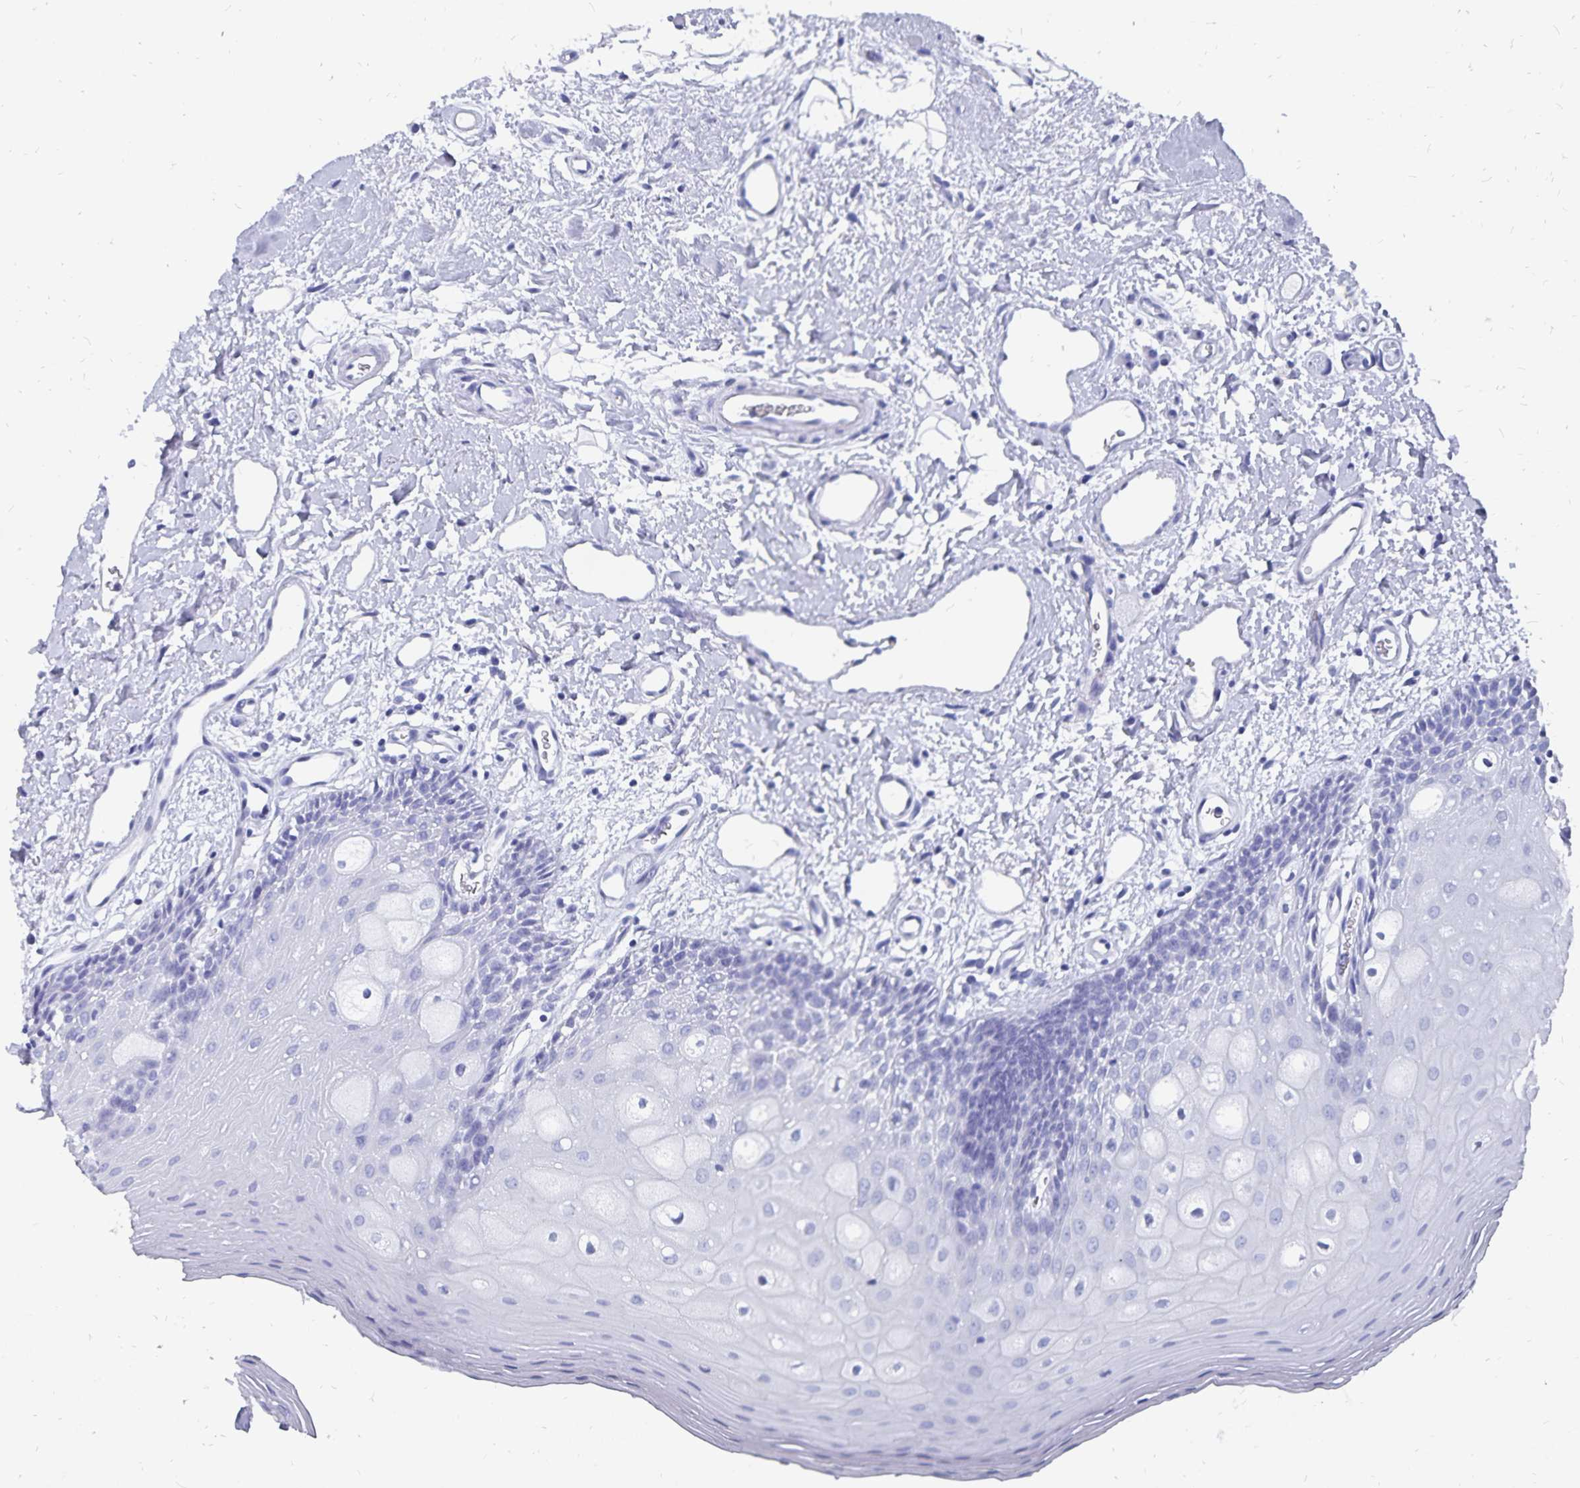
{"staining": {"intensity": "negative", "quantity": "none", "location": "none"}, "tissue": "oral mucosa", "cell_type": "Squamous epithelial cells", "image_type": "normal", "snomed": [{"axis": "morphology", "description": "Normal tissue, NOS"}, {"axis": "topography", "description": "Oral tissue"}], "caption": "This is an immunohistochemistry (IHC) histopathology image of benign human oral mucosa. There is no positivity in squamous epithelial cells.", "gene": "ADH1A", "patient": {"sex": "female", "age": 43}}